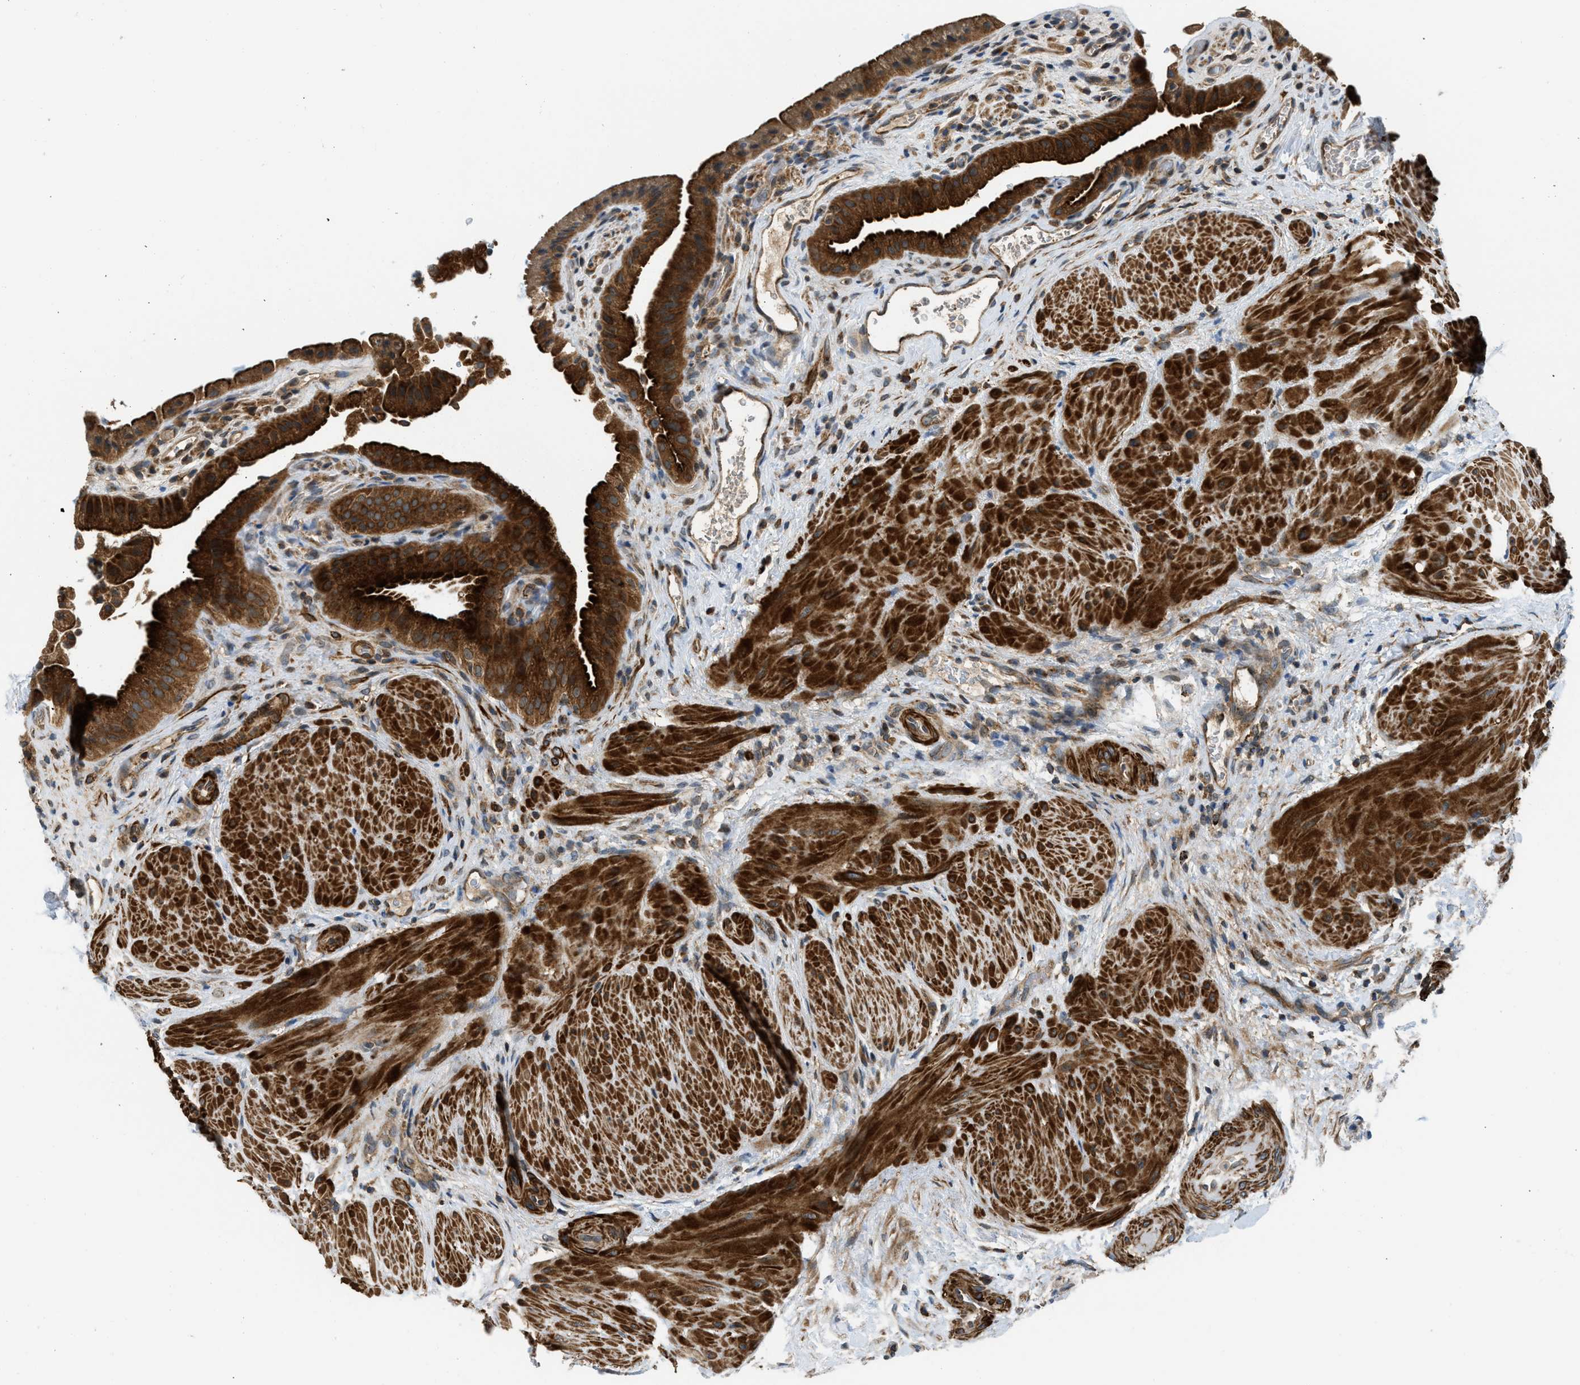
{"staining": {"intensity": "strong", "quantity": ">75%", "location": "cytoplasmic/membranous"}, "tissue": "gallbladder", "cell_type": "Glandular cells", "image_type": "normal", "snomed": [{"axis": "morphology", "description": "Normal tissue, NOS"}, {"axis": "topography", "description": "Gallbladder"}], "caption": "Brown immunohistochemical staining in normal gallbladder displays strong cytoplasmic/membranous positivity in approximately >75% of glandular cells. The protein of interest is stained brown, and the nuclei are stained in blue (DAB (3,3'-diaminobenzidine) IHC with brightfield microscopy, high magnification).", "gene": "SESN2", "patient": {"sex": "male", "age": 49}}